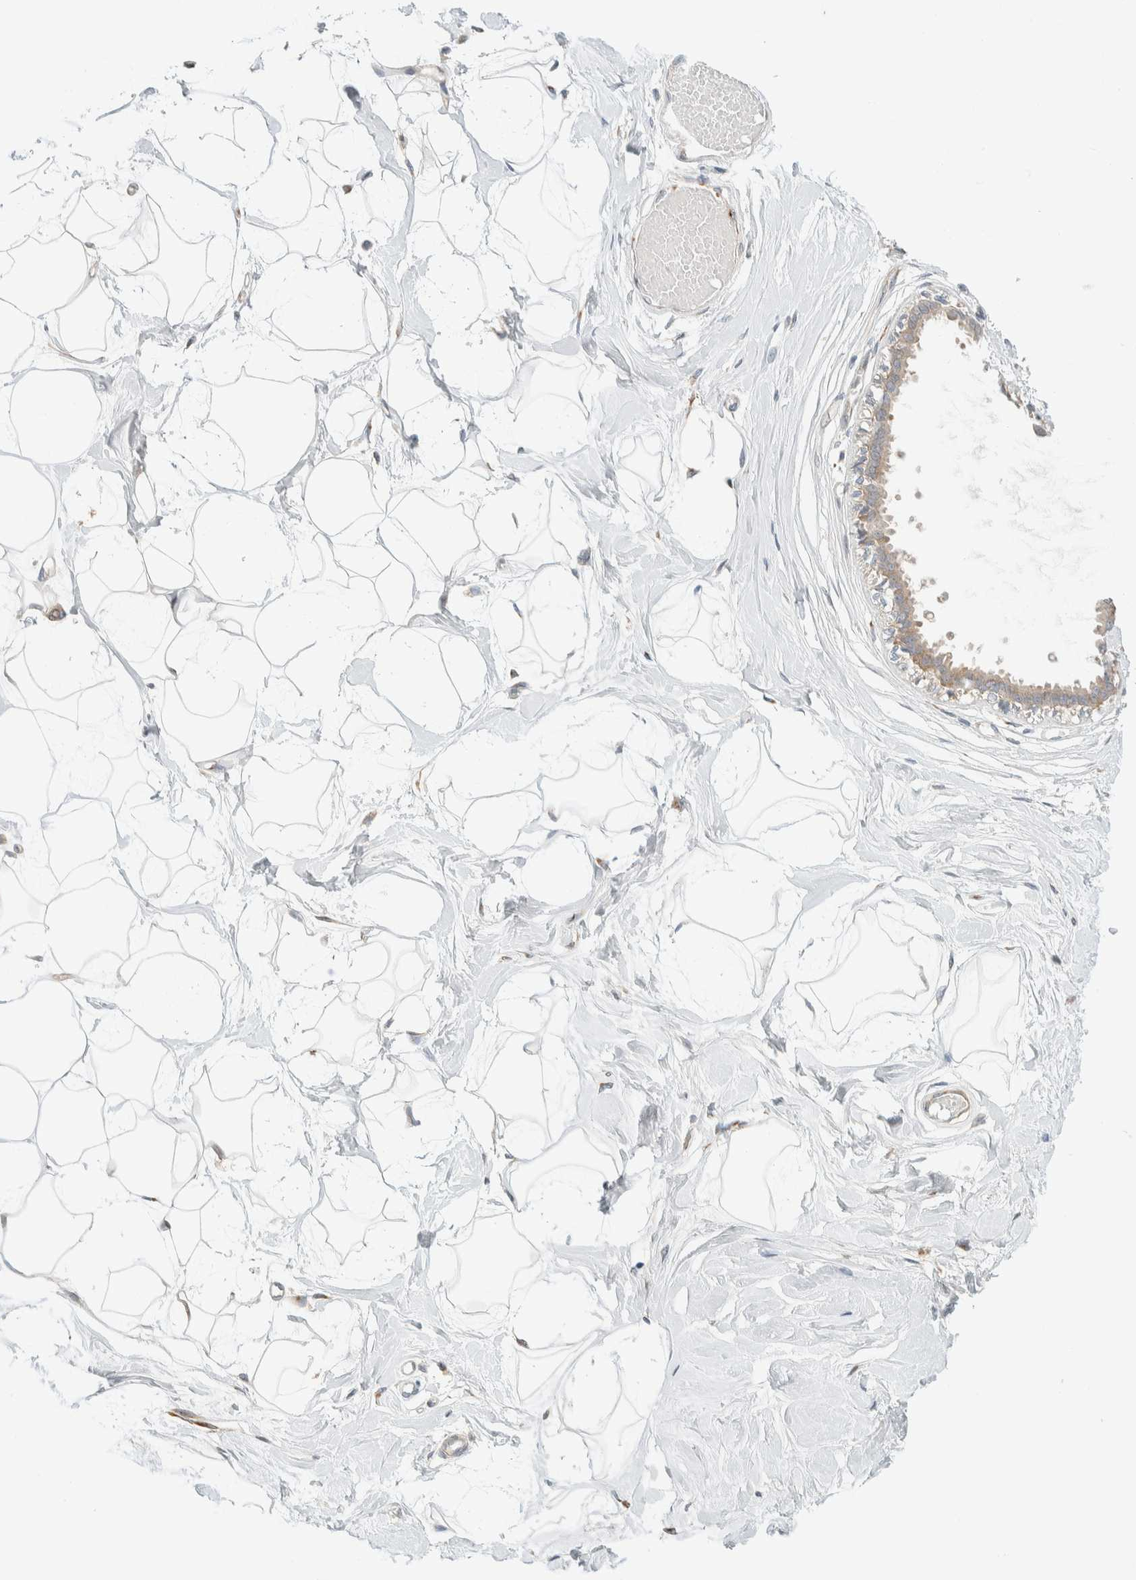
{"staining": {"intensity": "negative", "quantity": "none", "location": "none"}, "tissue": "breast", "cell_type": "Adipocytes", "image_type": "normal", "snomed": [{"axis": "morphology", "description": "Normal tissue, NOS"}, {"axis": "topography", "description": "Breast"}], "caption": "Immunohistochemical staining of benign human breast reveals no significant staining in adipocytes. (Stains: DAB (3,3'-diaminobenzidine) IHC with hematoxylin counter stain, Microscopy: brightfield microscopy at high magnification).", "gene": "TMEM184B", "patient": {"sex": "female", "age": 45}}